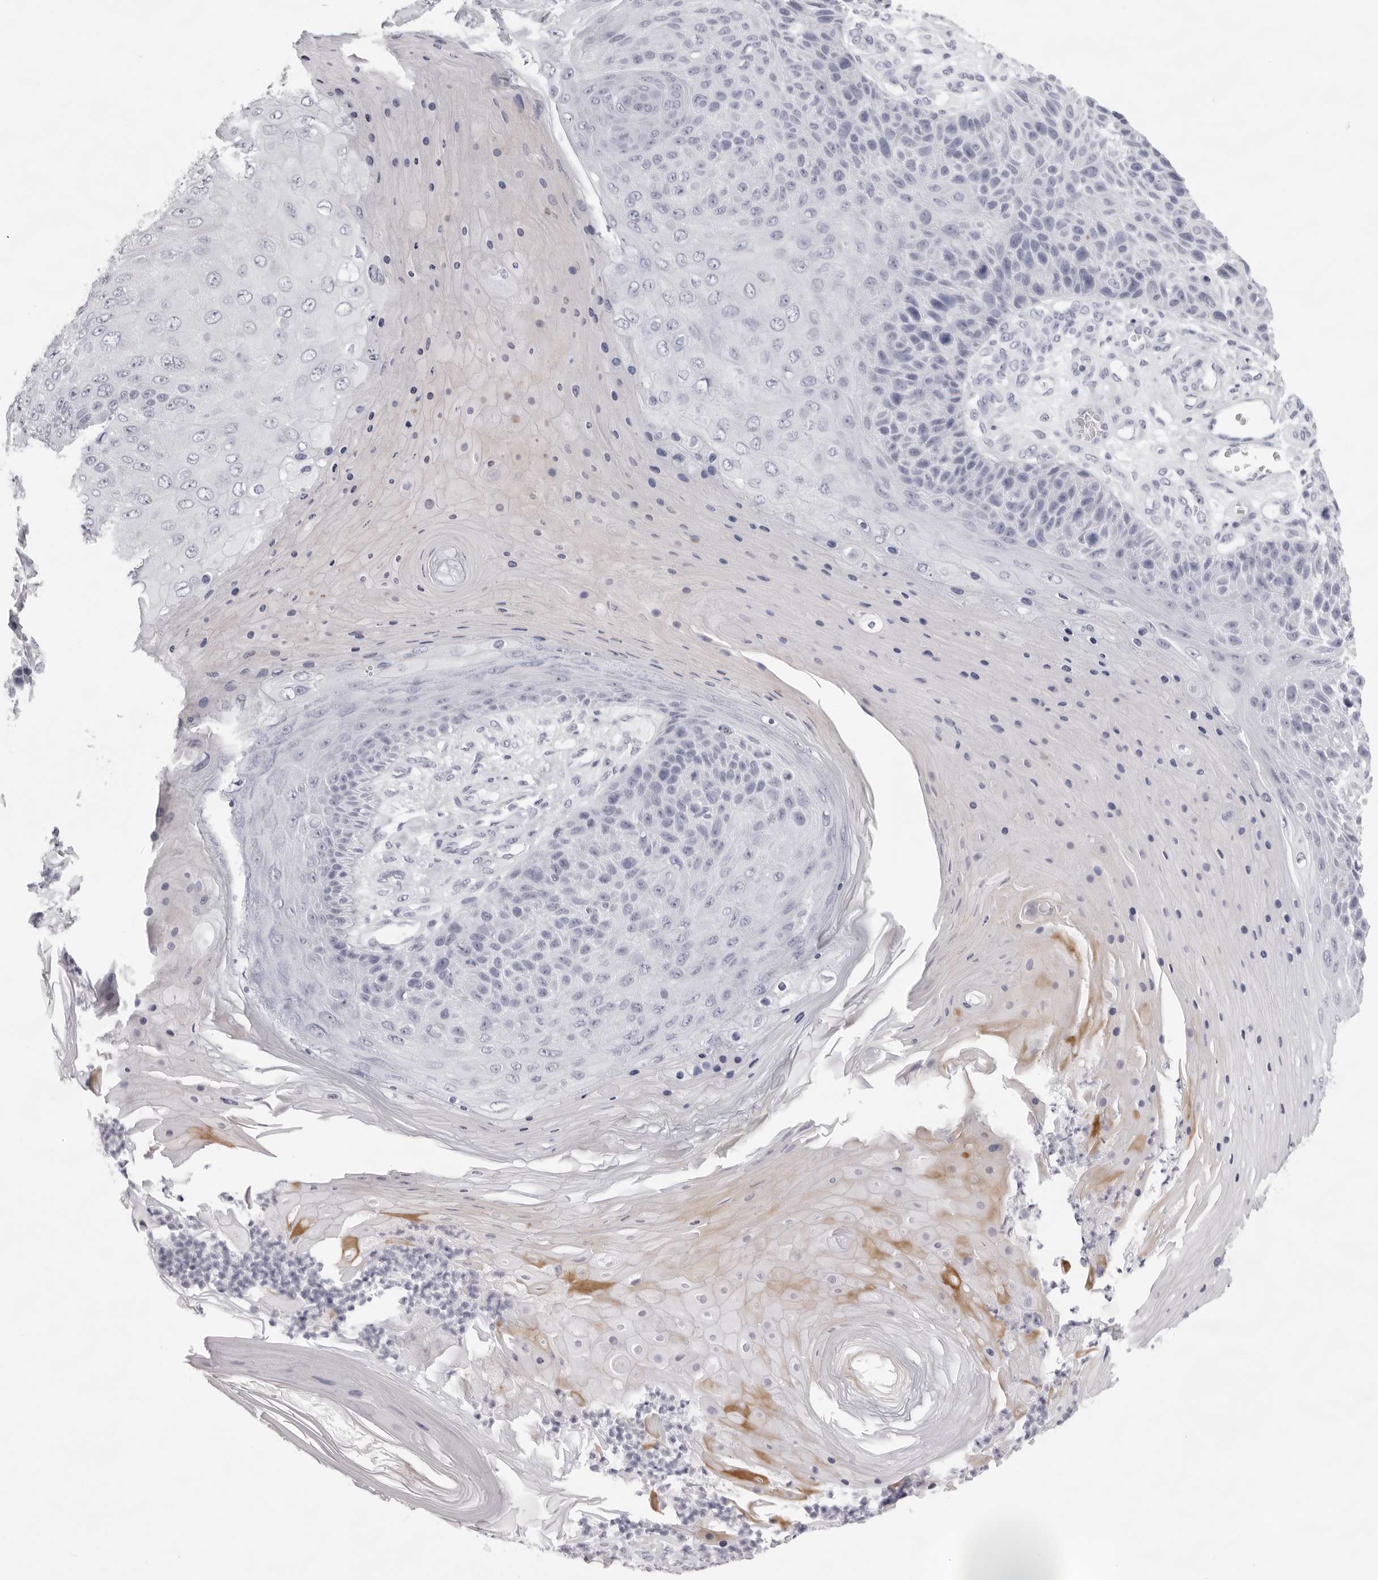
{"staining": {"intensity": "negative", "quantity": "none", "location": "none"}, "tissue": "skin cancer", "cell_type": "Tumor cells", "image_type": "cancer", "snomed": [{"axis": "morphology", "description": "Squamous cell carcinoma, NOS"}, {"axis": "topography", "description": "Skin"}], "caption": "A photomicrograph of skin cancer stained for a protein shows no brown staining in tumor cells. (Stains: DAB IHC with hematoxylin counter stain, Microscopy: brightfield microscopy at high magnification).", "gene": "SPTA1", "patient": {"sex": "female", "age": 88}}